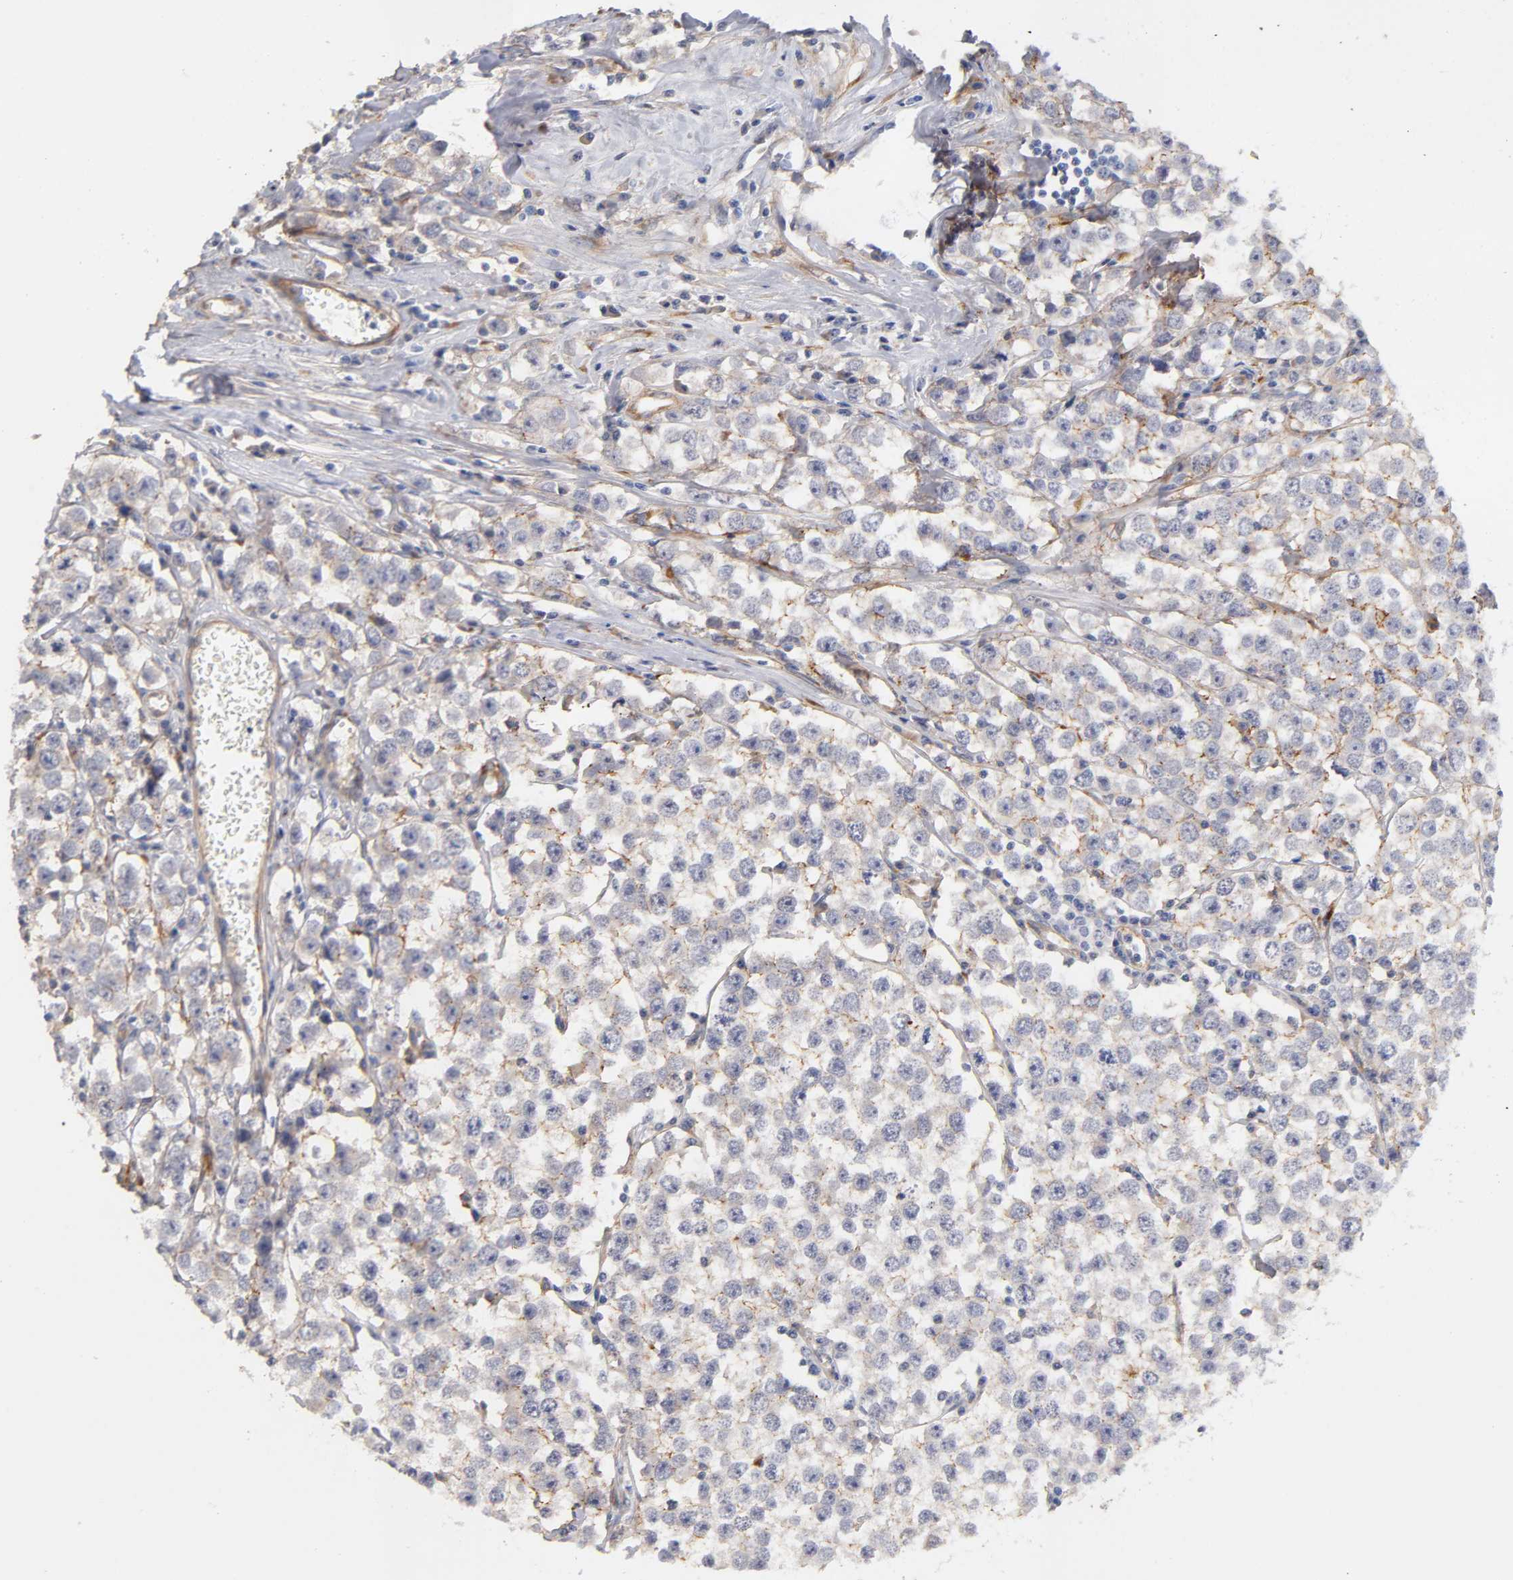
{"staining": {"intensity": "weak", "quantity": "25%-75%", "location": "cytoplasmic/membranous"}, "tissue": "testis cancer", "cell_type": "Tumor cells", "image_type": "cancer", "snomed": [{"axis": "morphology", "description": "Seminoma, NOS"}, {"axis": "morphology", "description": "Carcinoma, Embryonal, NOS"}, {"axis": "topography", "description": "Testis"}], "caption": "Testis cancer stained for a protein (brown) shows weak cytoplasmic/membranous positive expression in about 25%-75% of tumor cells.", "gene": "LAMB1", "patient": {"sex": "male", "age": 52}}